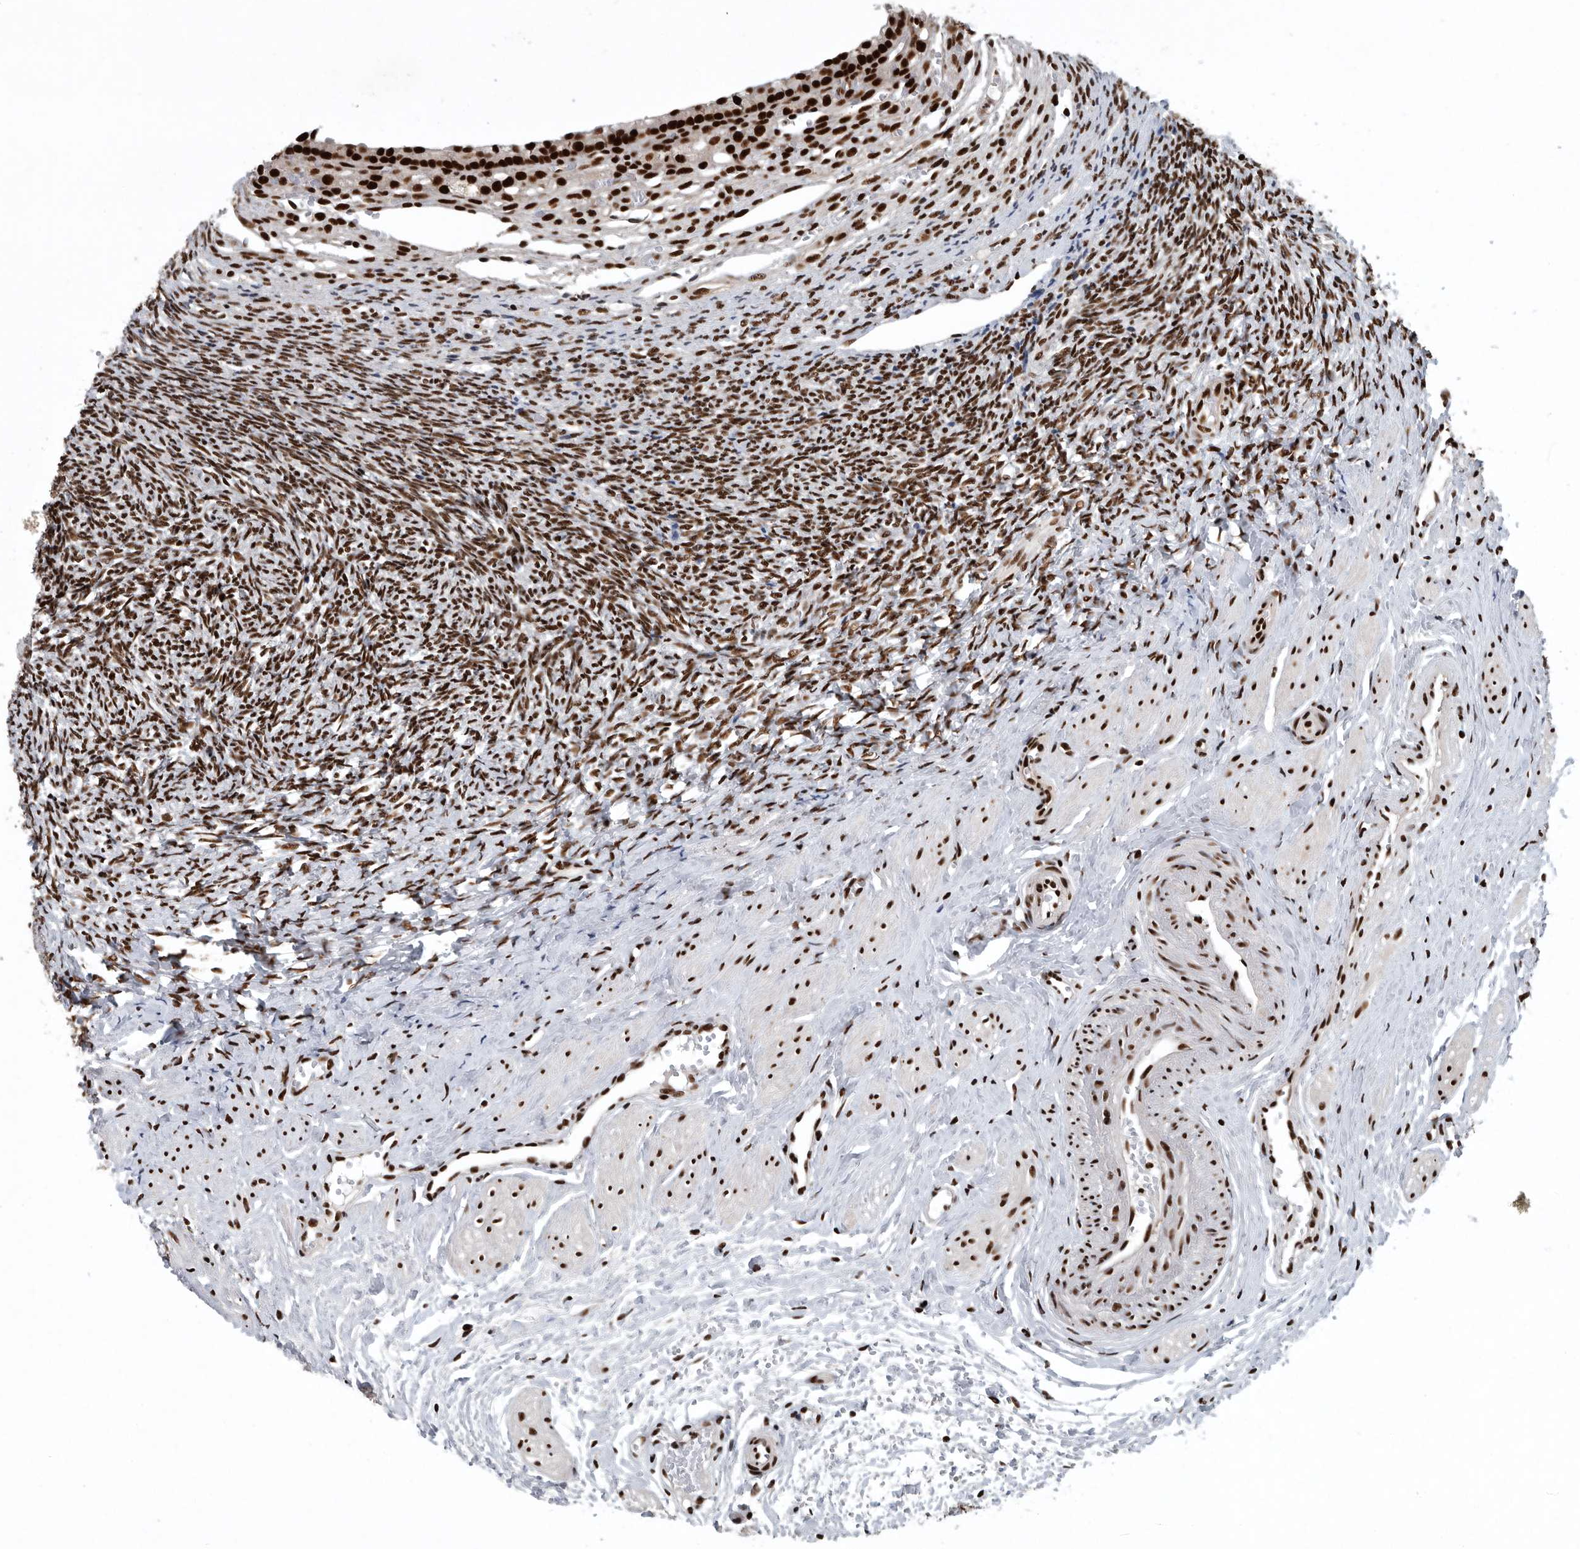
{"staining": {"intensity": "strong", "quantity": ">75%", "location": "nuclear"}, "tissue": "ovary", "cell_type": "Ovarian stroma cells", "image_type": "normal", "snomed": [{"axis": "morphology", "description": "Normal tissue, NOS"}, {"axis": "topography", "description": "Ovary"}], "caption": "Ovary stained with a brown dye reveals strong nuclear positive staining in about >75% of ovarian stroma cells.", "gene": "SENP7", "patient": {"sex": "female", "age": 41}}